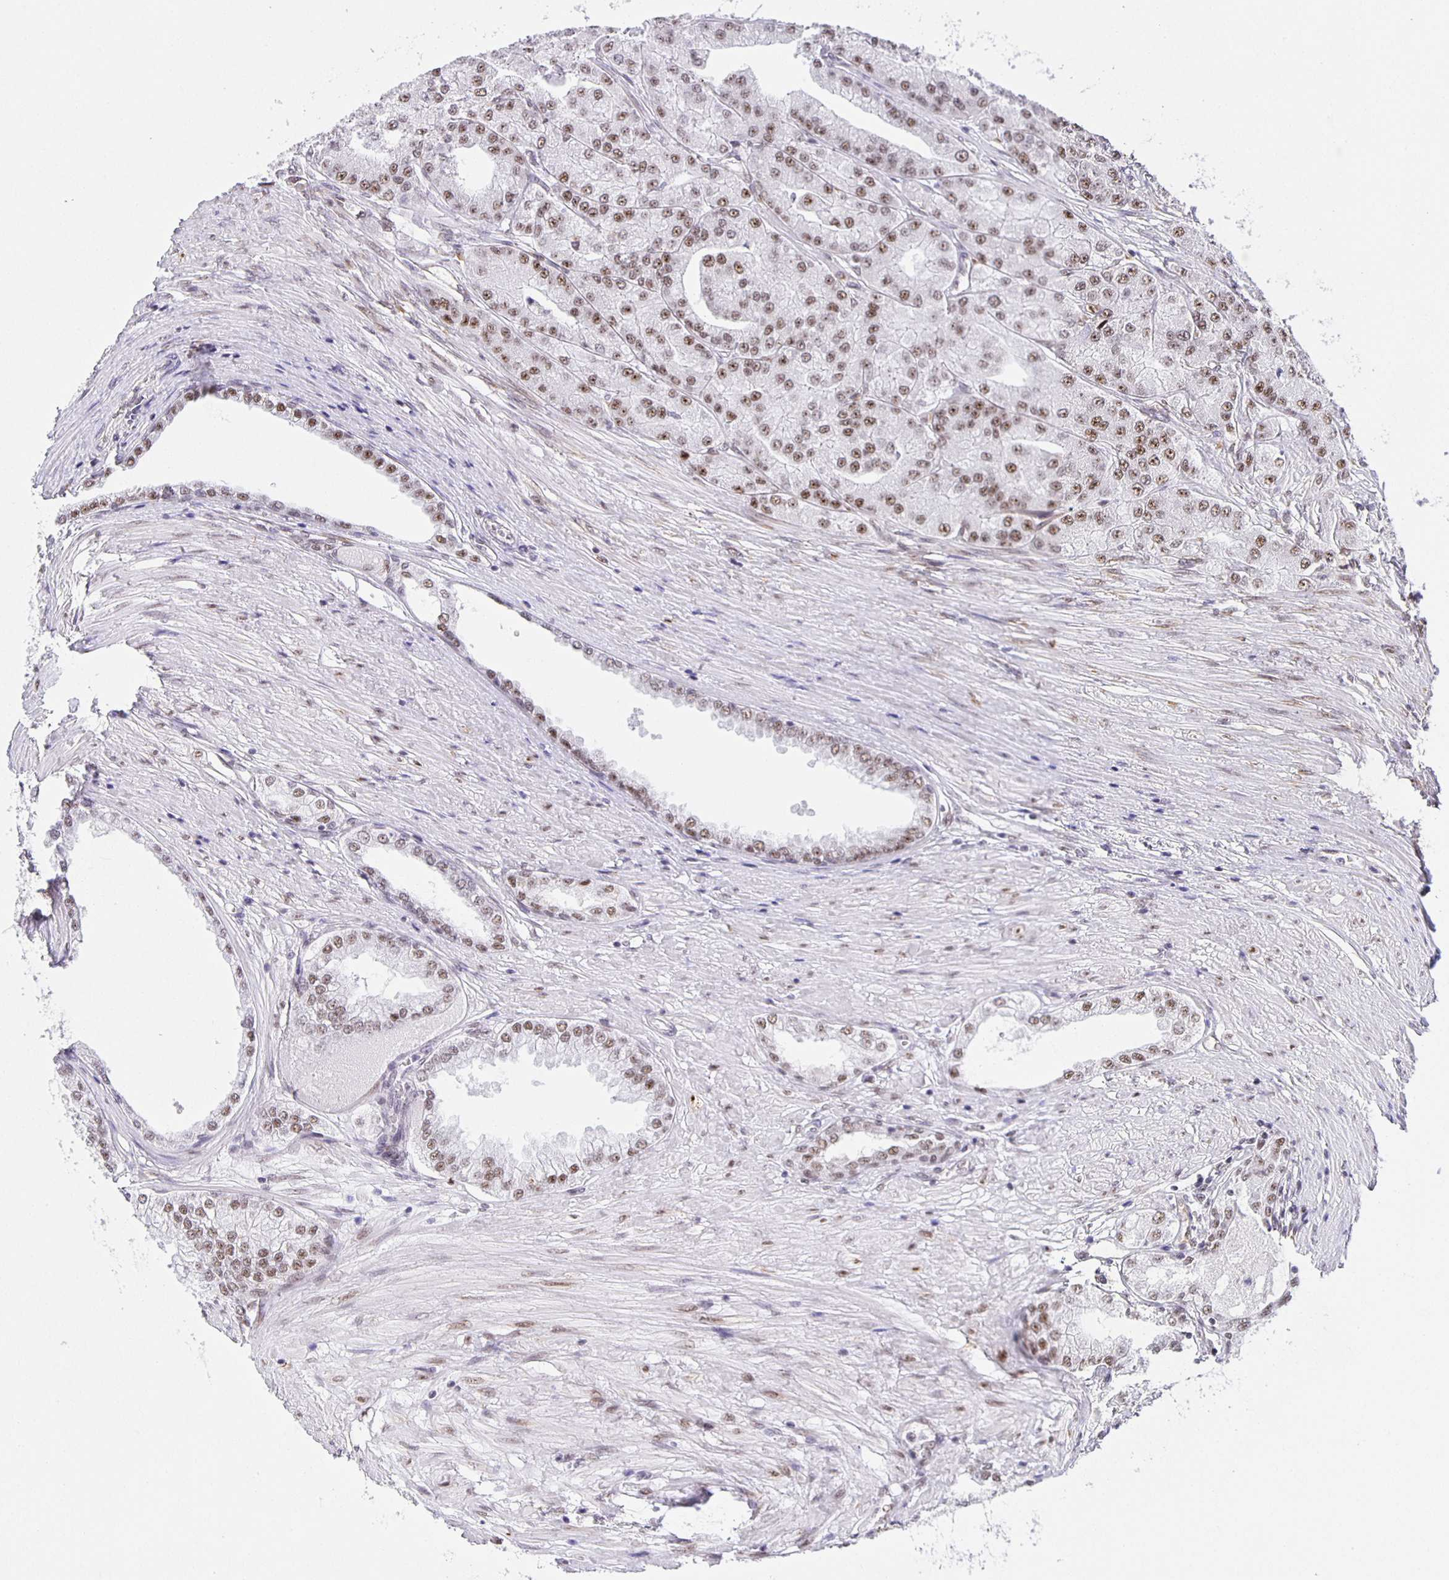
{"staining": {"intensity": "moderate", "quantity": ">75%", "location": "nuclear"}, "tissue": "prostate cancer", "cell_type": "Tumor cells", "image_type": "cancer", "snomed": [{"axis": "morphology", "description": "Adenocarcinoma, High grade"}, {"axis": "topography", "description": "Prostate"}], "caption": "Prostate adenocarcinoma (high-grade) stained with a protein marker displays moderate staining in tumor cells.", "gene": "ZRANB2", "patient": {"sex": "male", "age": 61}}